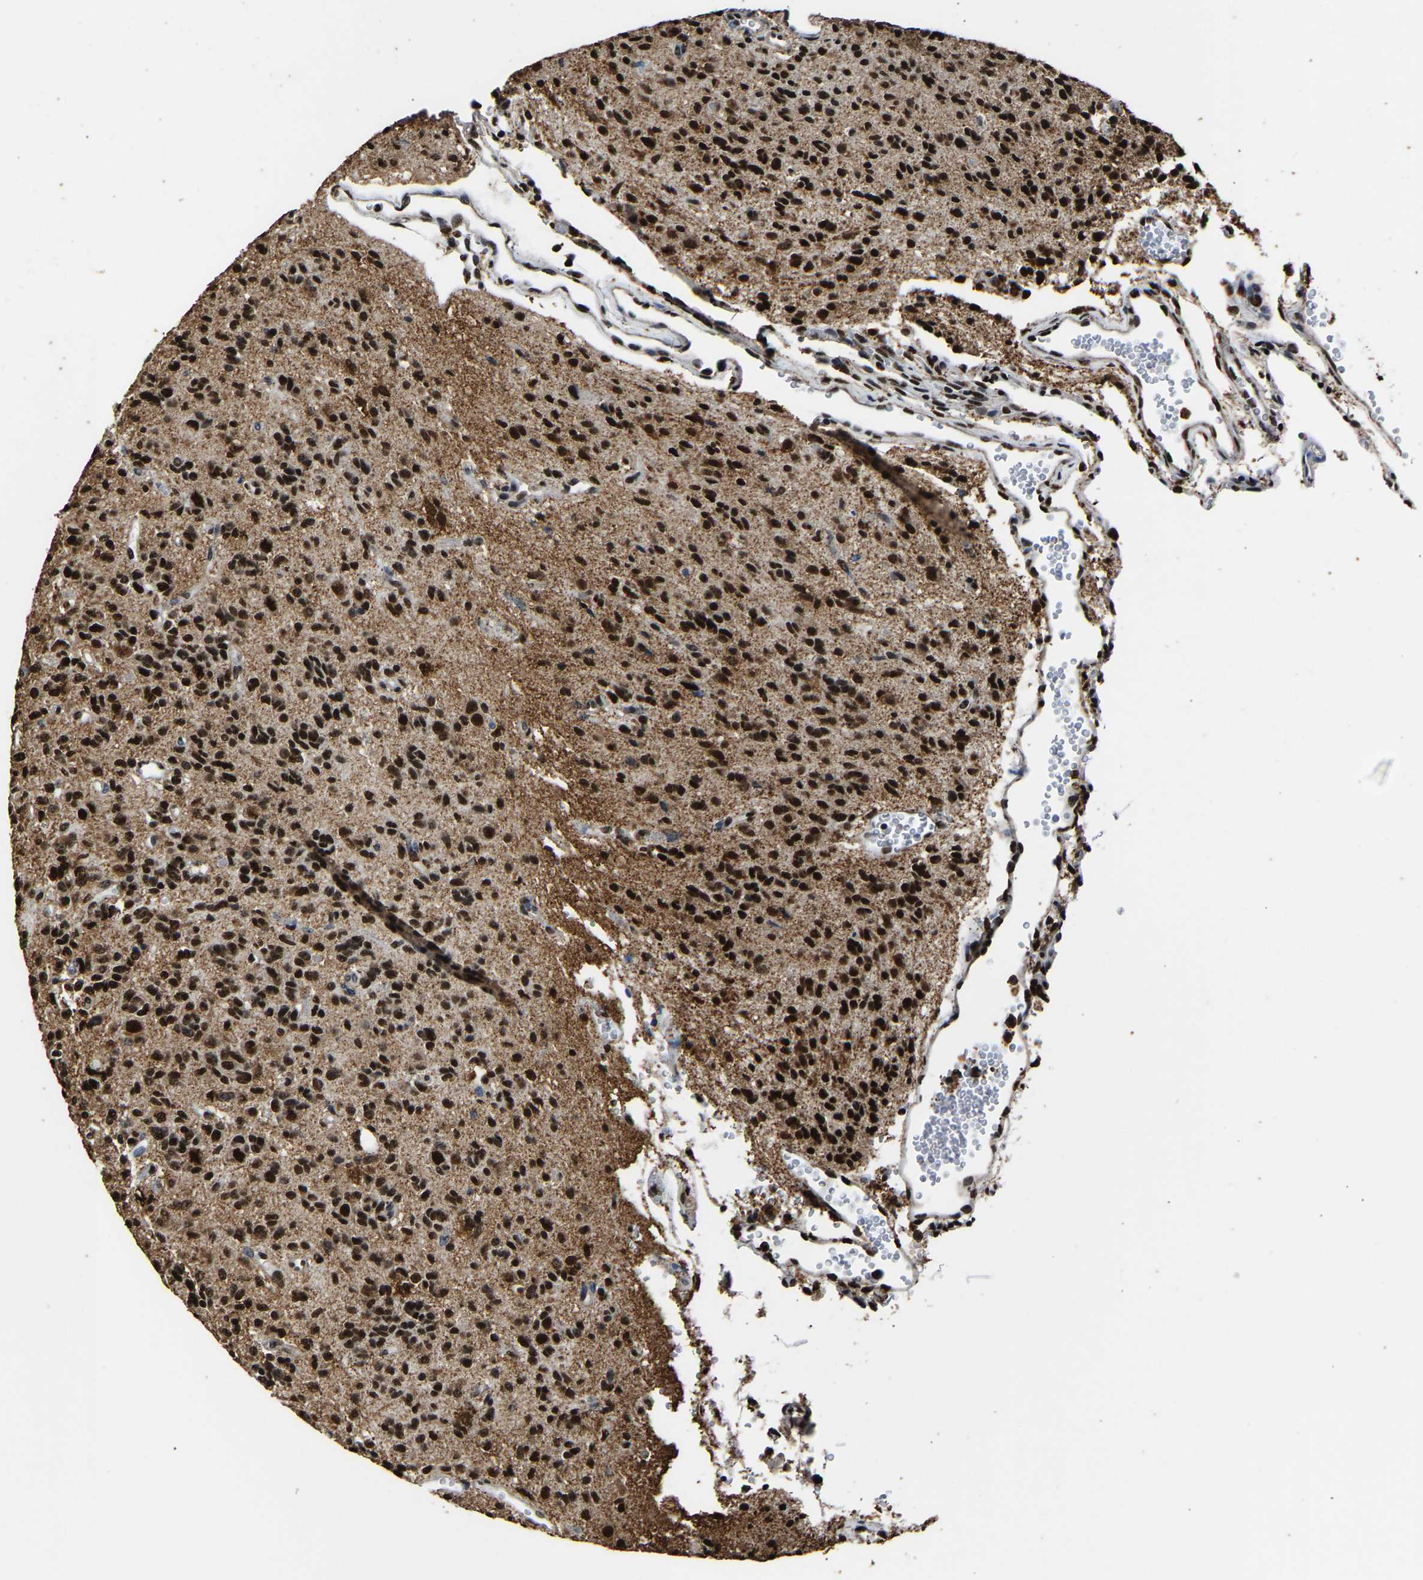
{"staining": {"intensity": "strong", "quantity": ">75%", "location": "nuclear"}, "tissue": "glioma", "cell_type": "Tumor cells", "image_type": "cancer", "snomed": [{"axis": "morphology", "description": "Glioma, malignant, Low grade"}, {"axis": "topography", "description": "Brain"}], "caption": "The photomicrograph shows staining of malignant glioma (low-grade), revealing strong nuclear protein expression (brown color) within tumor cells. (DAB IHC, brown staining for protein, blue staining for nuclei).", "gene": "SAFB", "patient": {"sex": "male", "age": 38}}